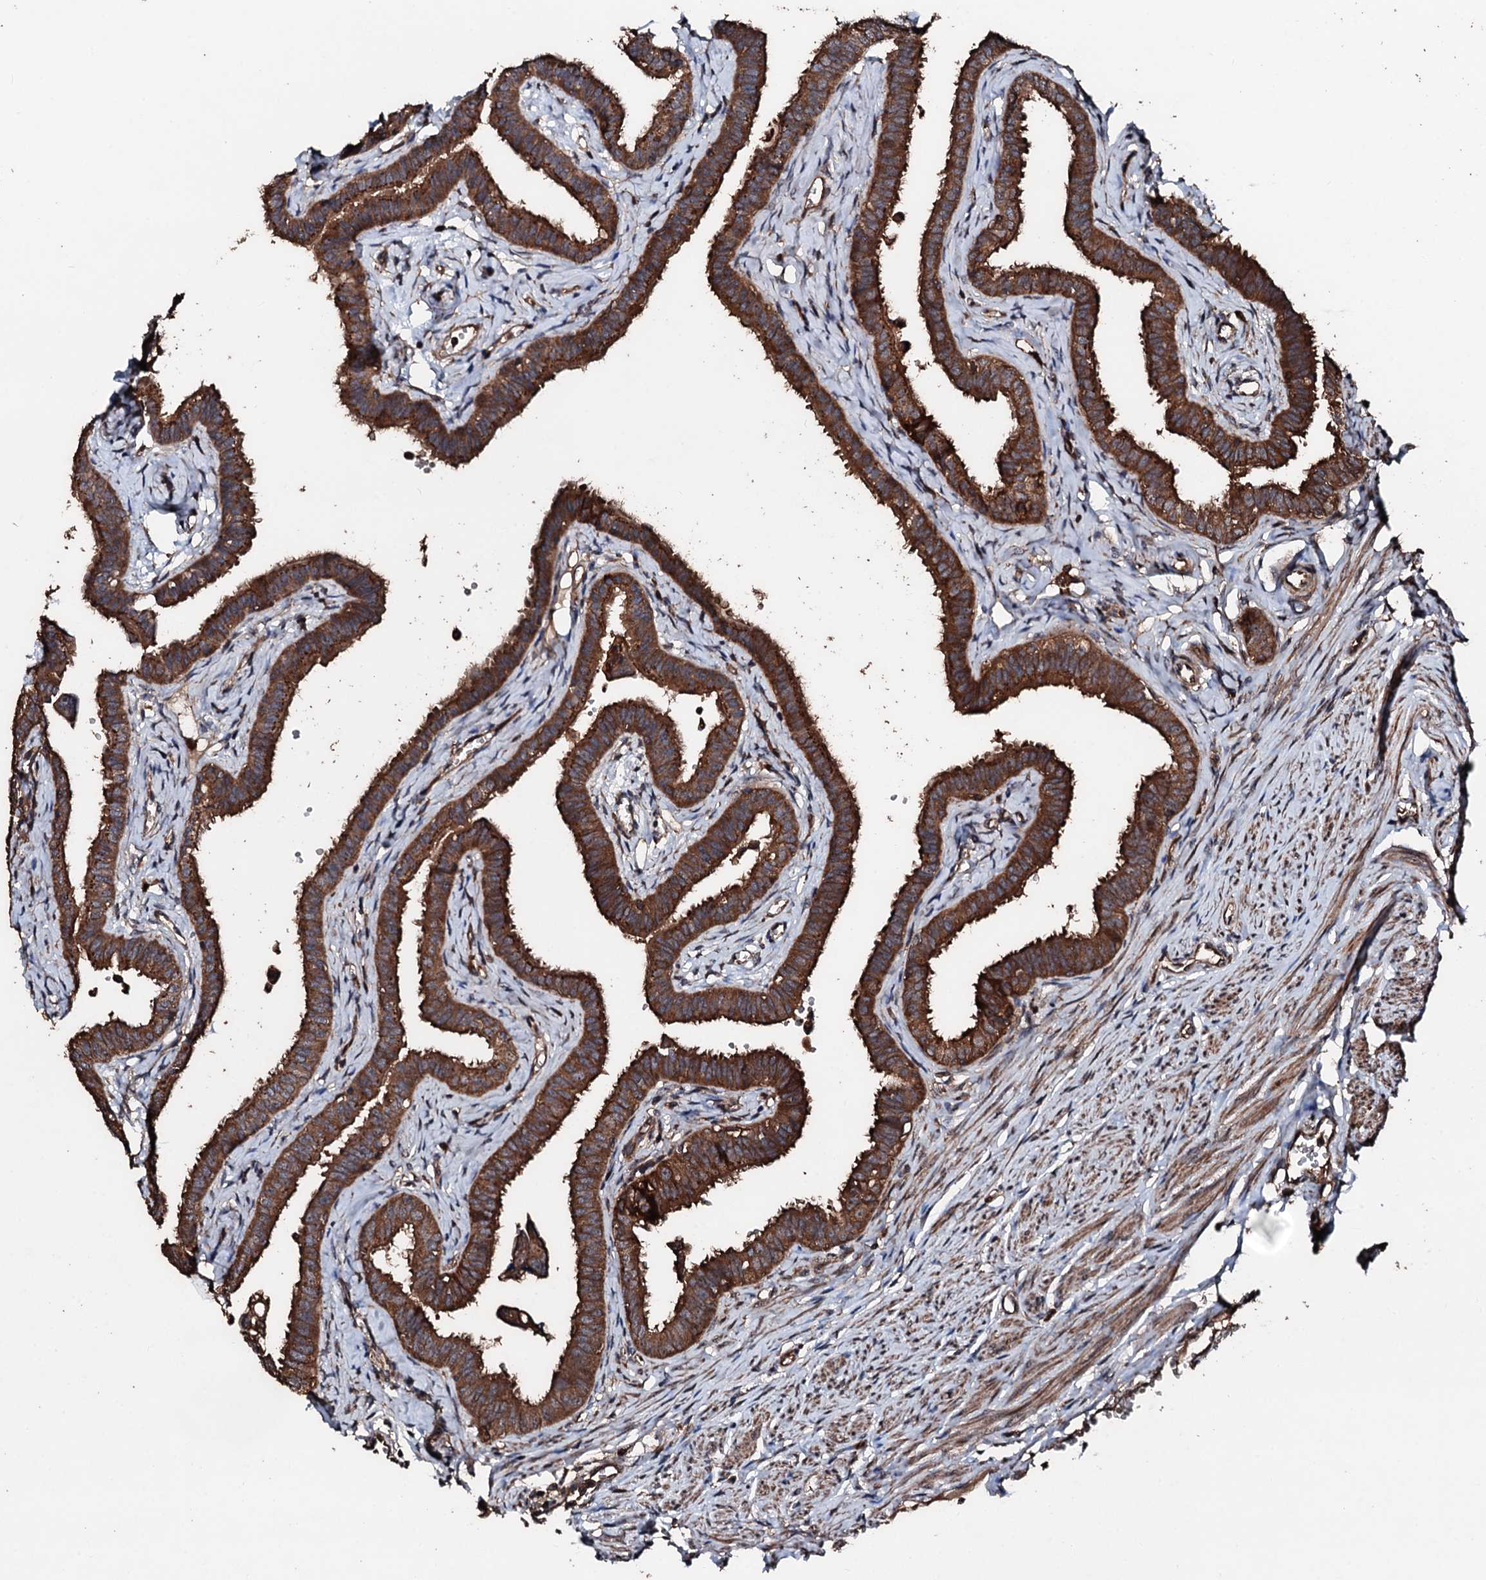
{"staining": {"intensity": "strong", "quantity": ">75%", "location": "cytoplasmic/membranous"}, "tissue": "fallopian tube", "cell_type": "Glandular cells", "image_type": "normal", "snomed": [{"axis": "morphology", "description": "Normal tissue, NOS"}, {"axis": "morphology", "description": "Carcinoma, NOS"}, {"axis": "topography", "description": "Fallopian tube"}, {"axis": "topography", "description": "Ovary"}], "caption": "A photomicrograph of fallopian tube stained for a protein exhibits strong cytoplasmic/membranous brown staining in glandular cells. Ihc stains the protein in brown and the nuclei are stained blue.", "gene": "KIF18A", "patient": {"sex": "female", "age": 59}}